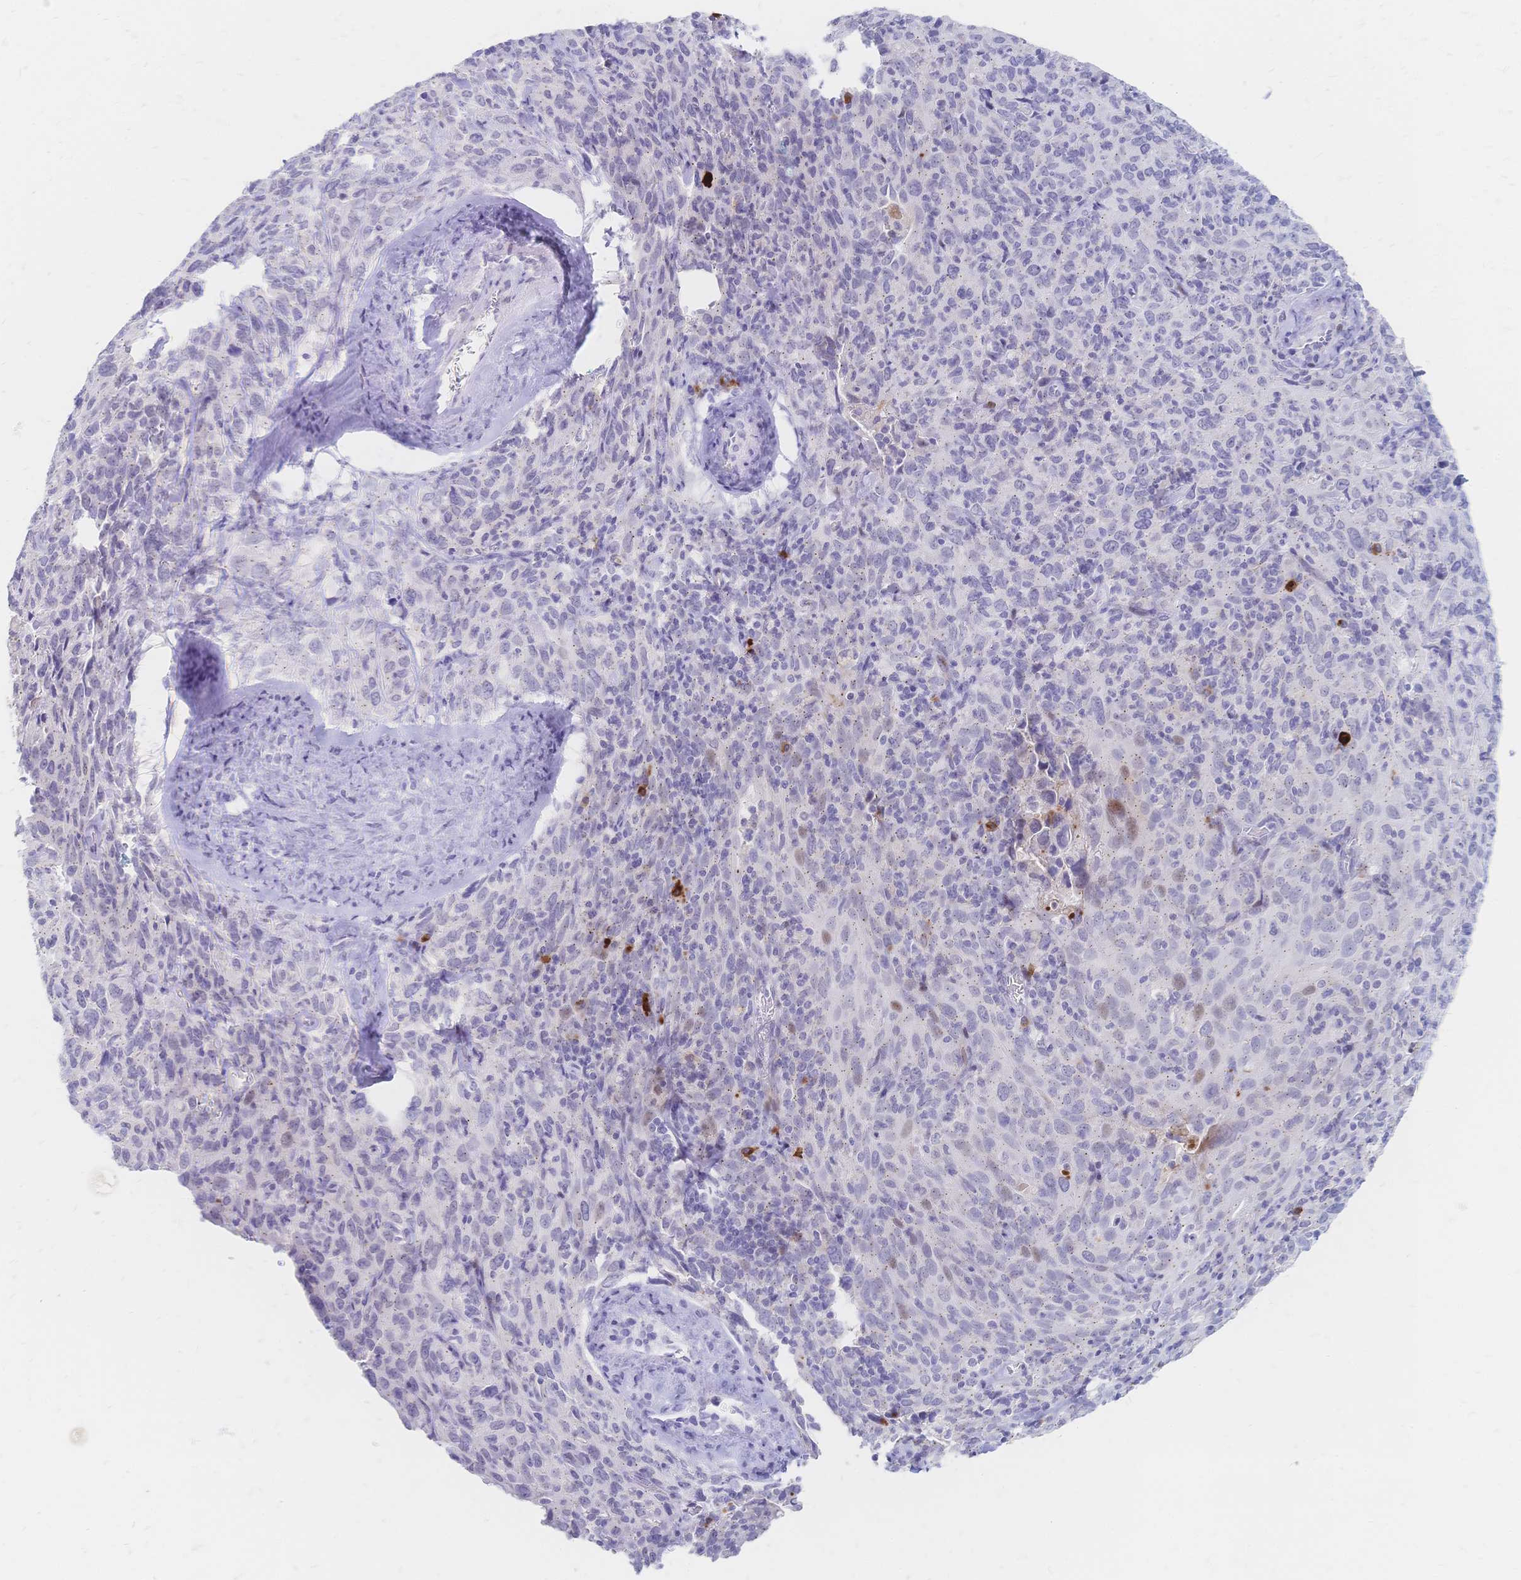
{"staining": {"intensity": "negative", "quantity": "none", "location": "none"}, "tissue": "cervical cancer", "cell_type": "Tumor cells", "image_type": "cancer", "snomed": [{"axis": "morphology", "description": "Normal tissue, NOS"}, {"axis": "morphology", "description": "Squamous cell carcinoma, NOS"}, {"axis": "topography", "description": "Cervix"}], "caption": "The photomicrograph reveals no significant expression in tumor cells of squamous cell carcinoma (cervical).", "gene": "PSORS1C2", "patient": {"sex": "female", "age": 51}}